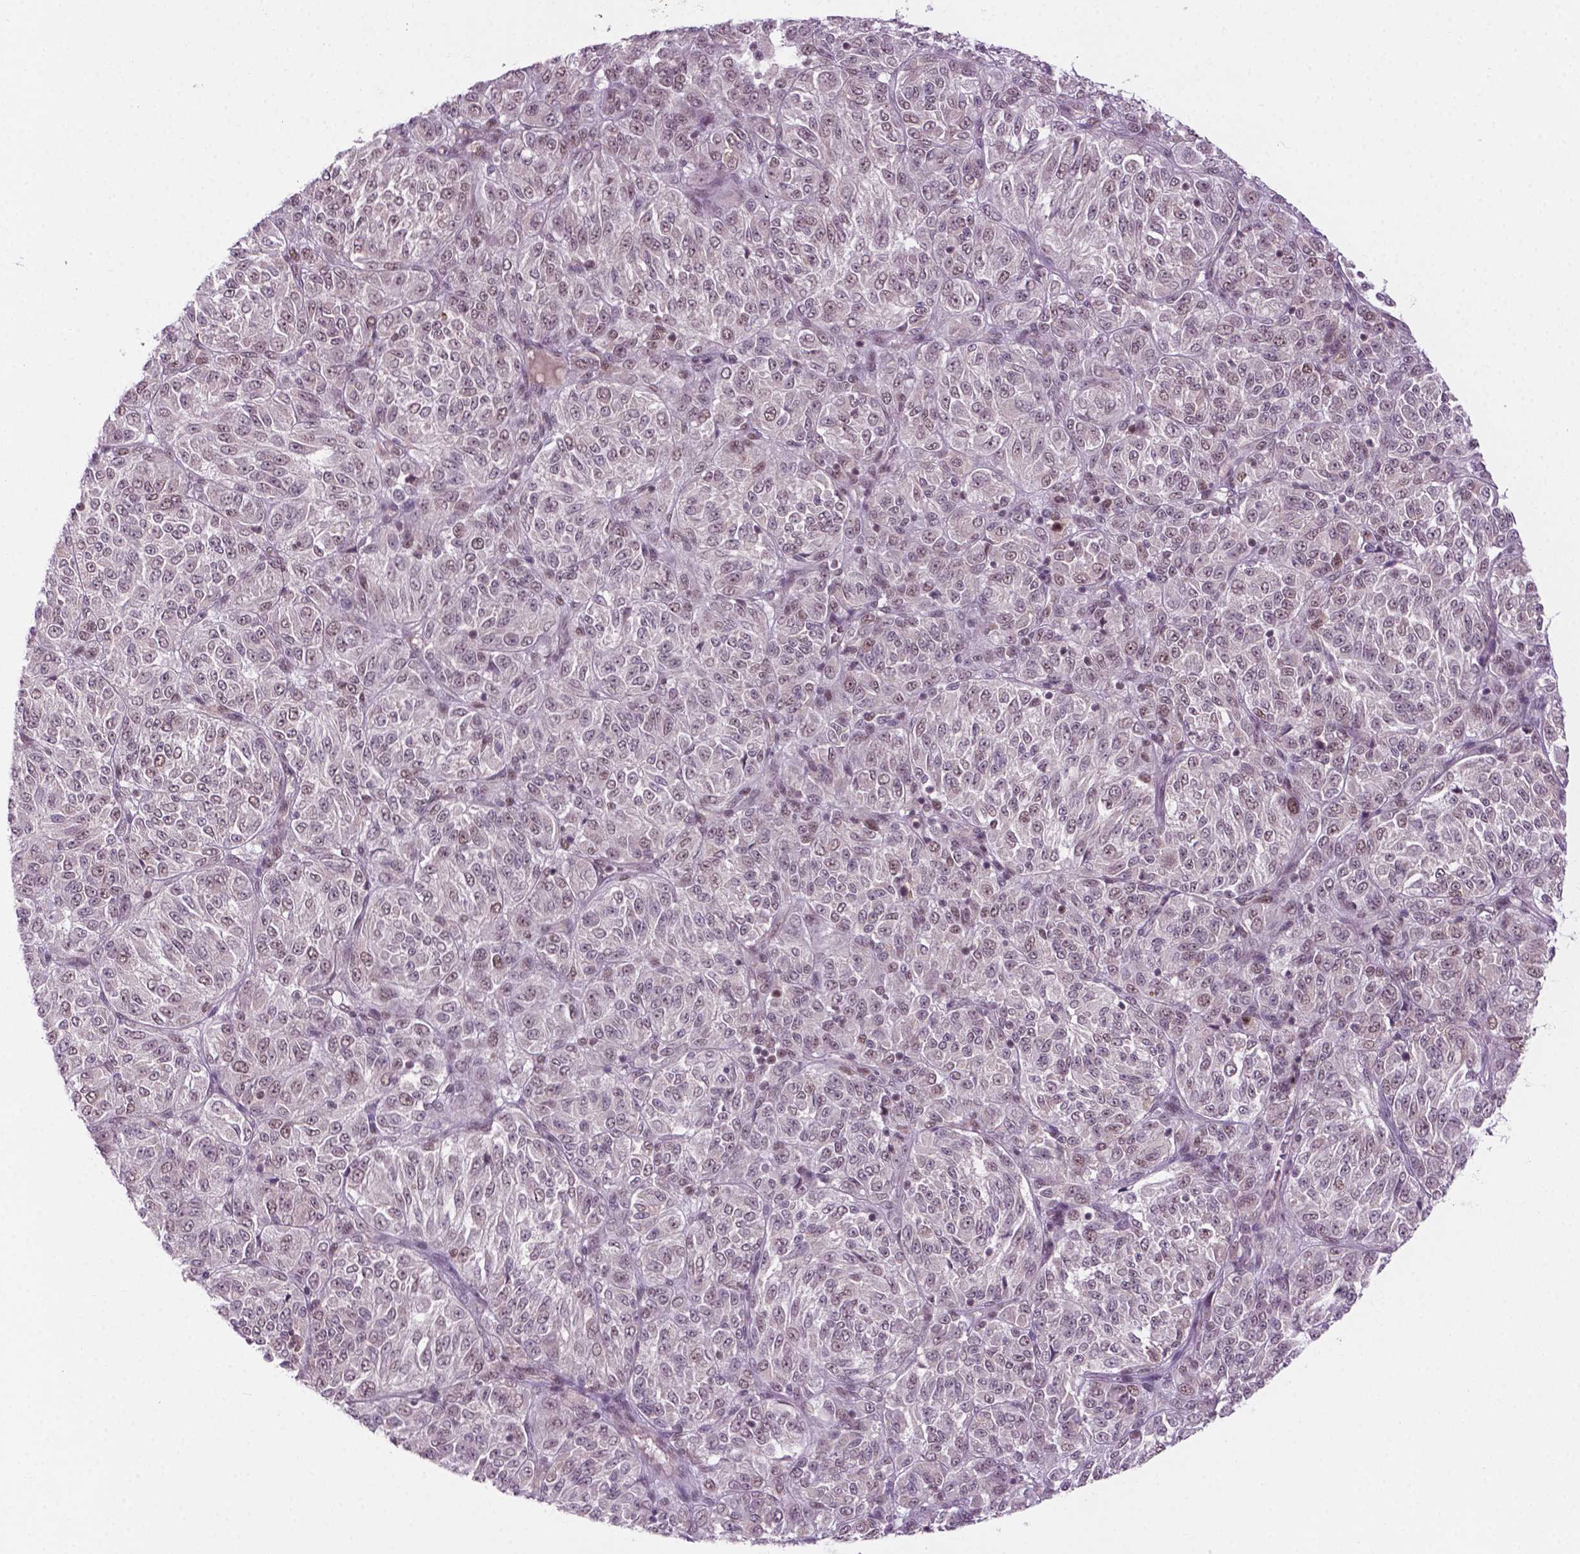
{"staining": {"intensity": "weak", "quantity": "25%-75%", "location": "nuclear"}, "tissue": "melanoma", "cell_type": "Tumor cells", "image_type": "cancer", "snomed": [{"axis": "morphology", "description": "Malignant melanoma, Metastatic site"}, {"axis": "topography", "description": "Brain"}], "caption": "High-power microscopy captured an immunohistochemistry histopathology image of melanoma, revealing weak nuclear positivity in approximately 25%-75% of tumor cells. The staining was performed using DAB to visualize the protein expression in brown, while the nuclei were stained in blue with hematoxylin (Magnification: 20x).", "gene": "PHAX", "patient": {"sex": "female", "age": 56}}